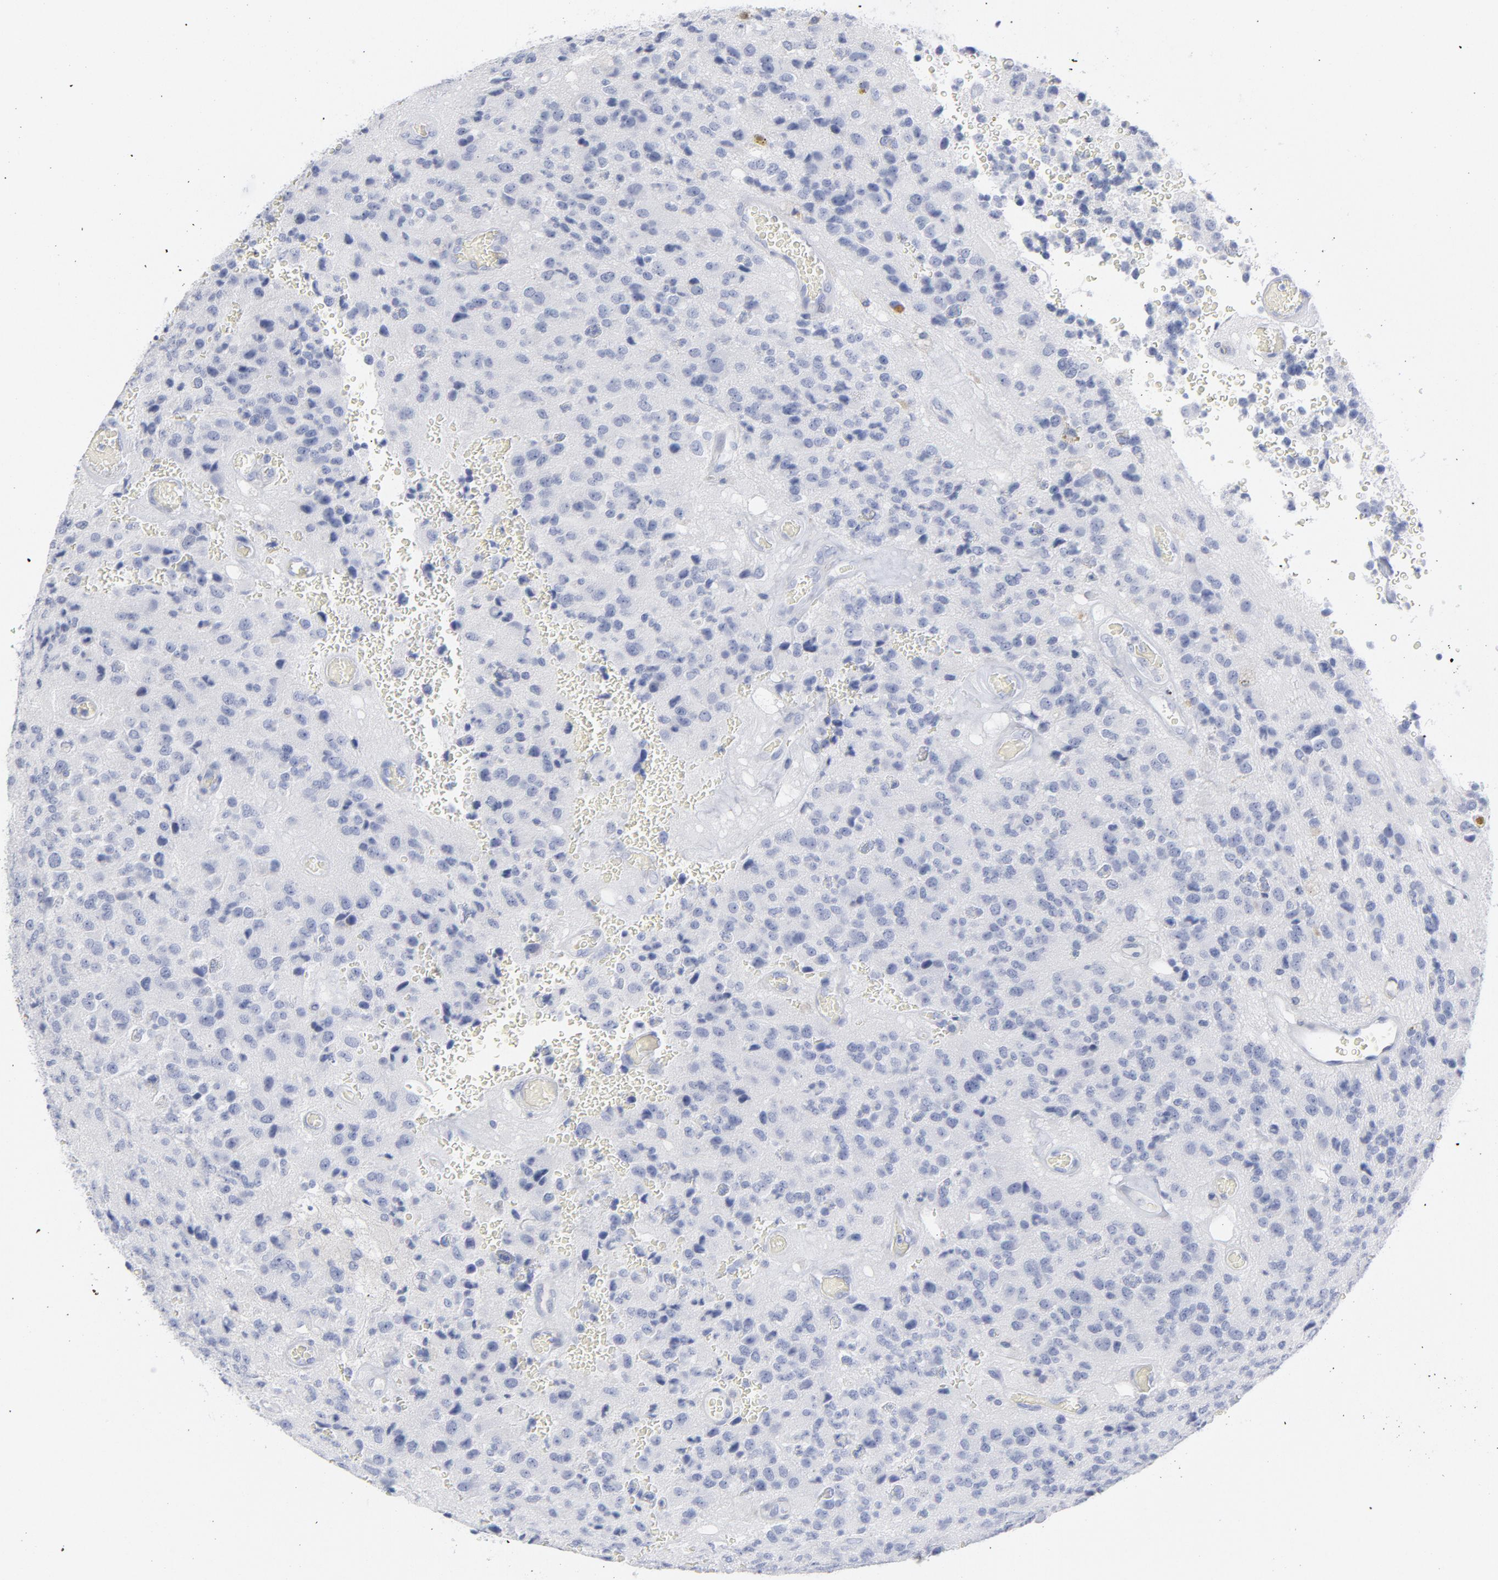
{"staining": {"intensity": "negative", "quantity": "none", "location": "none"}, "tissue": "glioma", "cell_type": "Tumor cells", "image_type": "cancer", "snomed": [{"axis": "morphology", "description": "Glioma, malignant, High grade"}, {"axis": "topography", "description": "pancreas cauda"}], "caption": "Immunohistochemistry (IHC) photomicrograph of malignant glioma (high-grade) stained for a protein (brown), which reveals no expression in tumor cells. The staining was performed using DAB (3,3'-diaminobenzidine) to visualize the protein expression in brown, while the nuclei were stained in blue with hematoxylin (Magnification: 20x).", "gene": "P2RY8", "patient": {"sex": "male", "age": 60}}